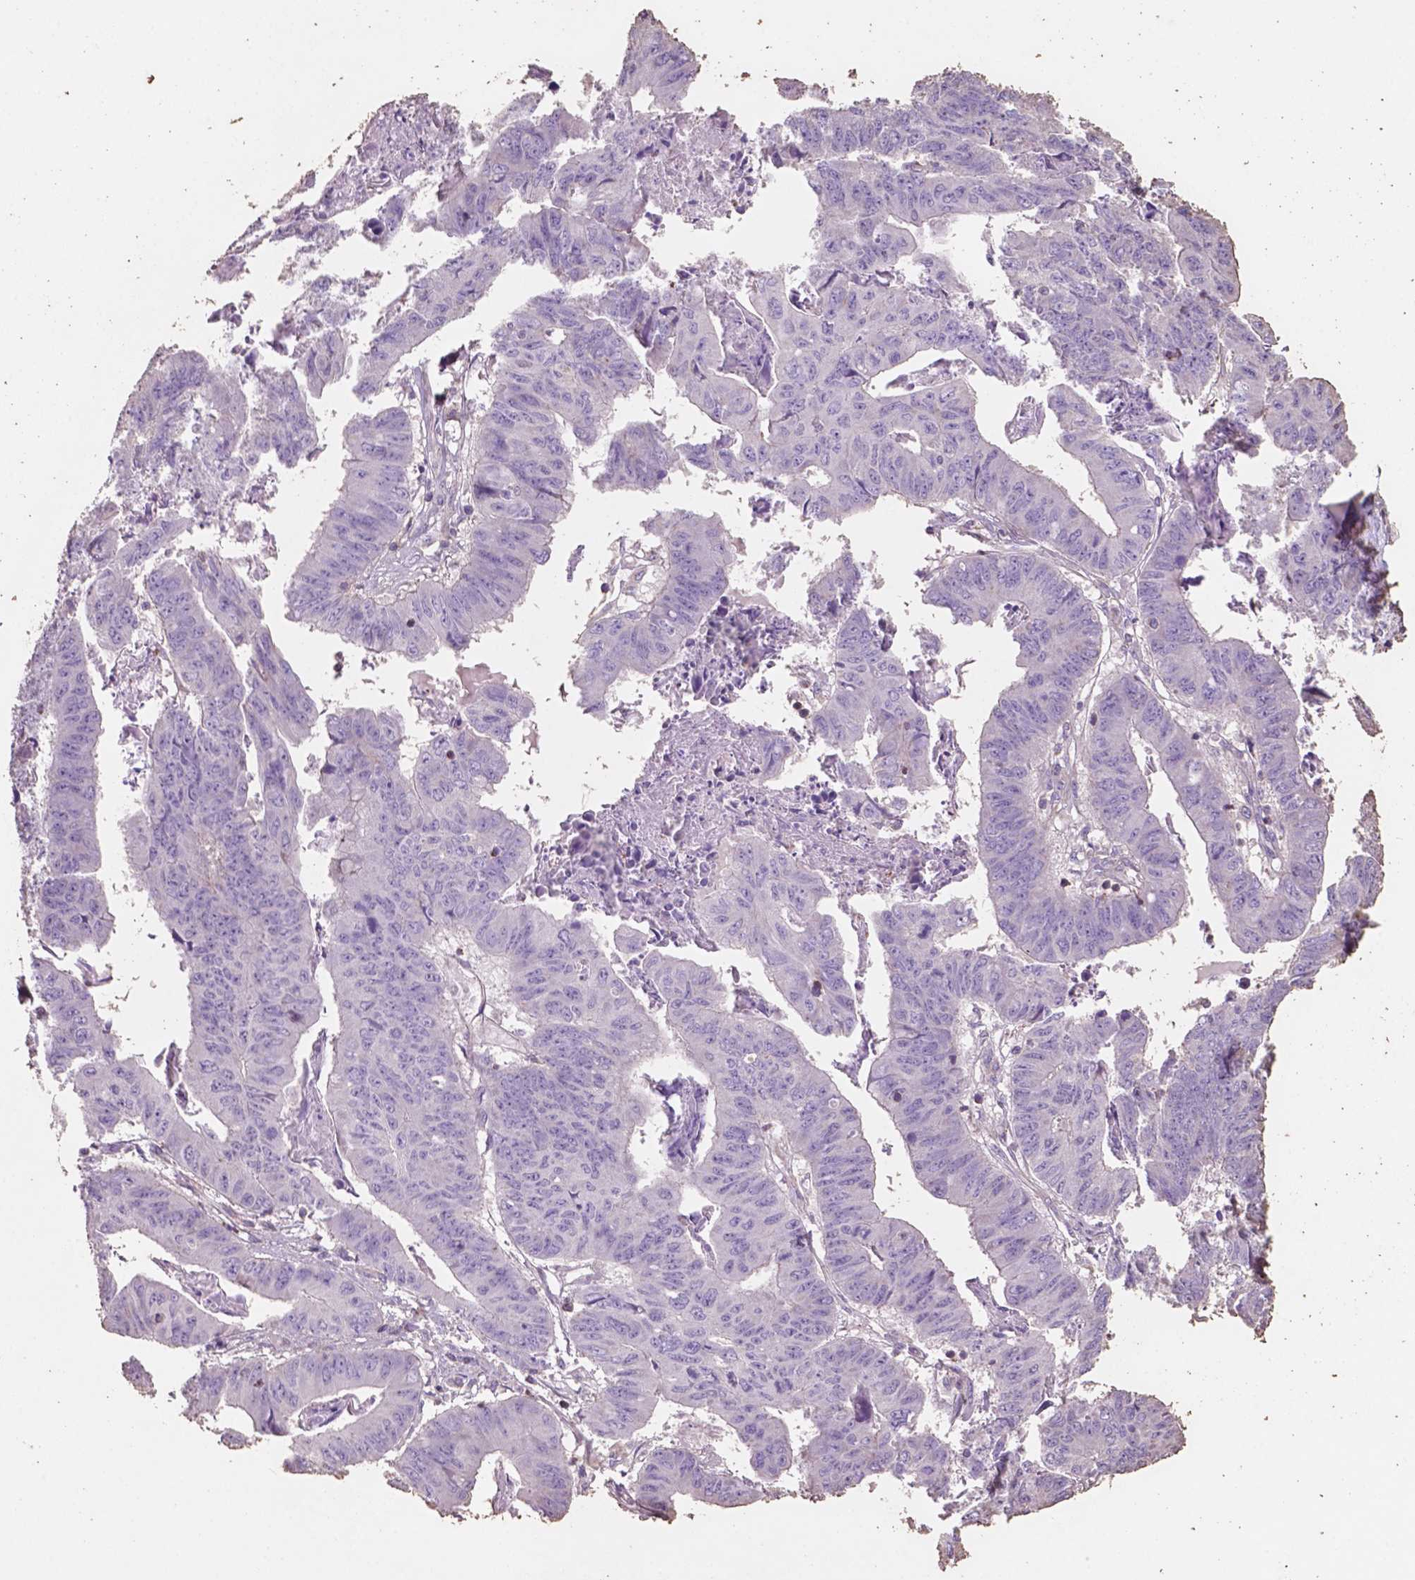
{"staining": {"intensity": "negative", "quantity": "none", "location": "none"}, "tissue": "stomach cancer", "cell_type": "Tumor cells", "image_type": "cancer", "snomed": [{"axis": "morphology", "description": "Adenocarcinoma, NOS"}, {"axis": "topography", "description": "Stomach, lower"}], "caption": "Micrograph shows no protein staining in tumor cells of adenocarcinoma (stomach) tissue. Brightfield microscopy of immunohistochemistry (IHC) stained with DAB (3,3'-diaminobenzidine) (brown) and hematoxylin (blue), captured at high magnification.", "gene": "COMMD4", "patient": {"sex": "male", "age": 77}}